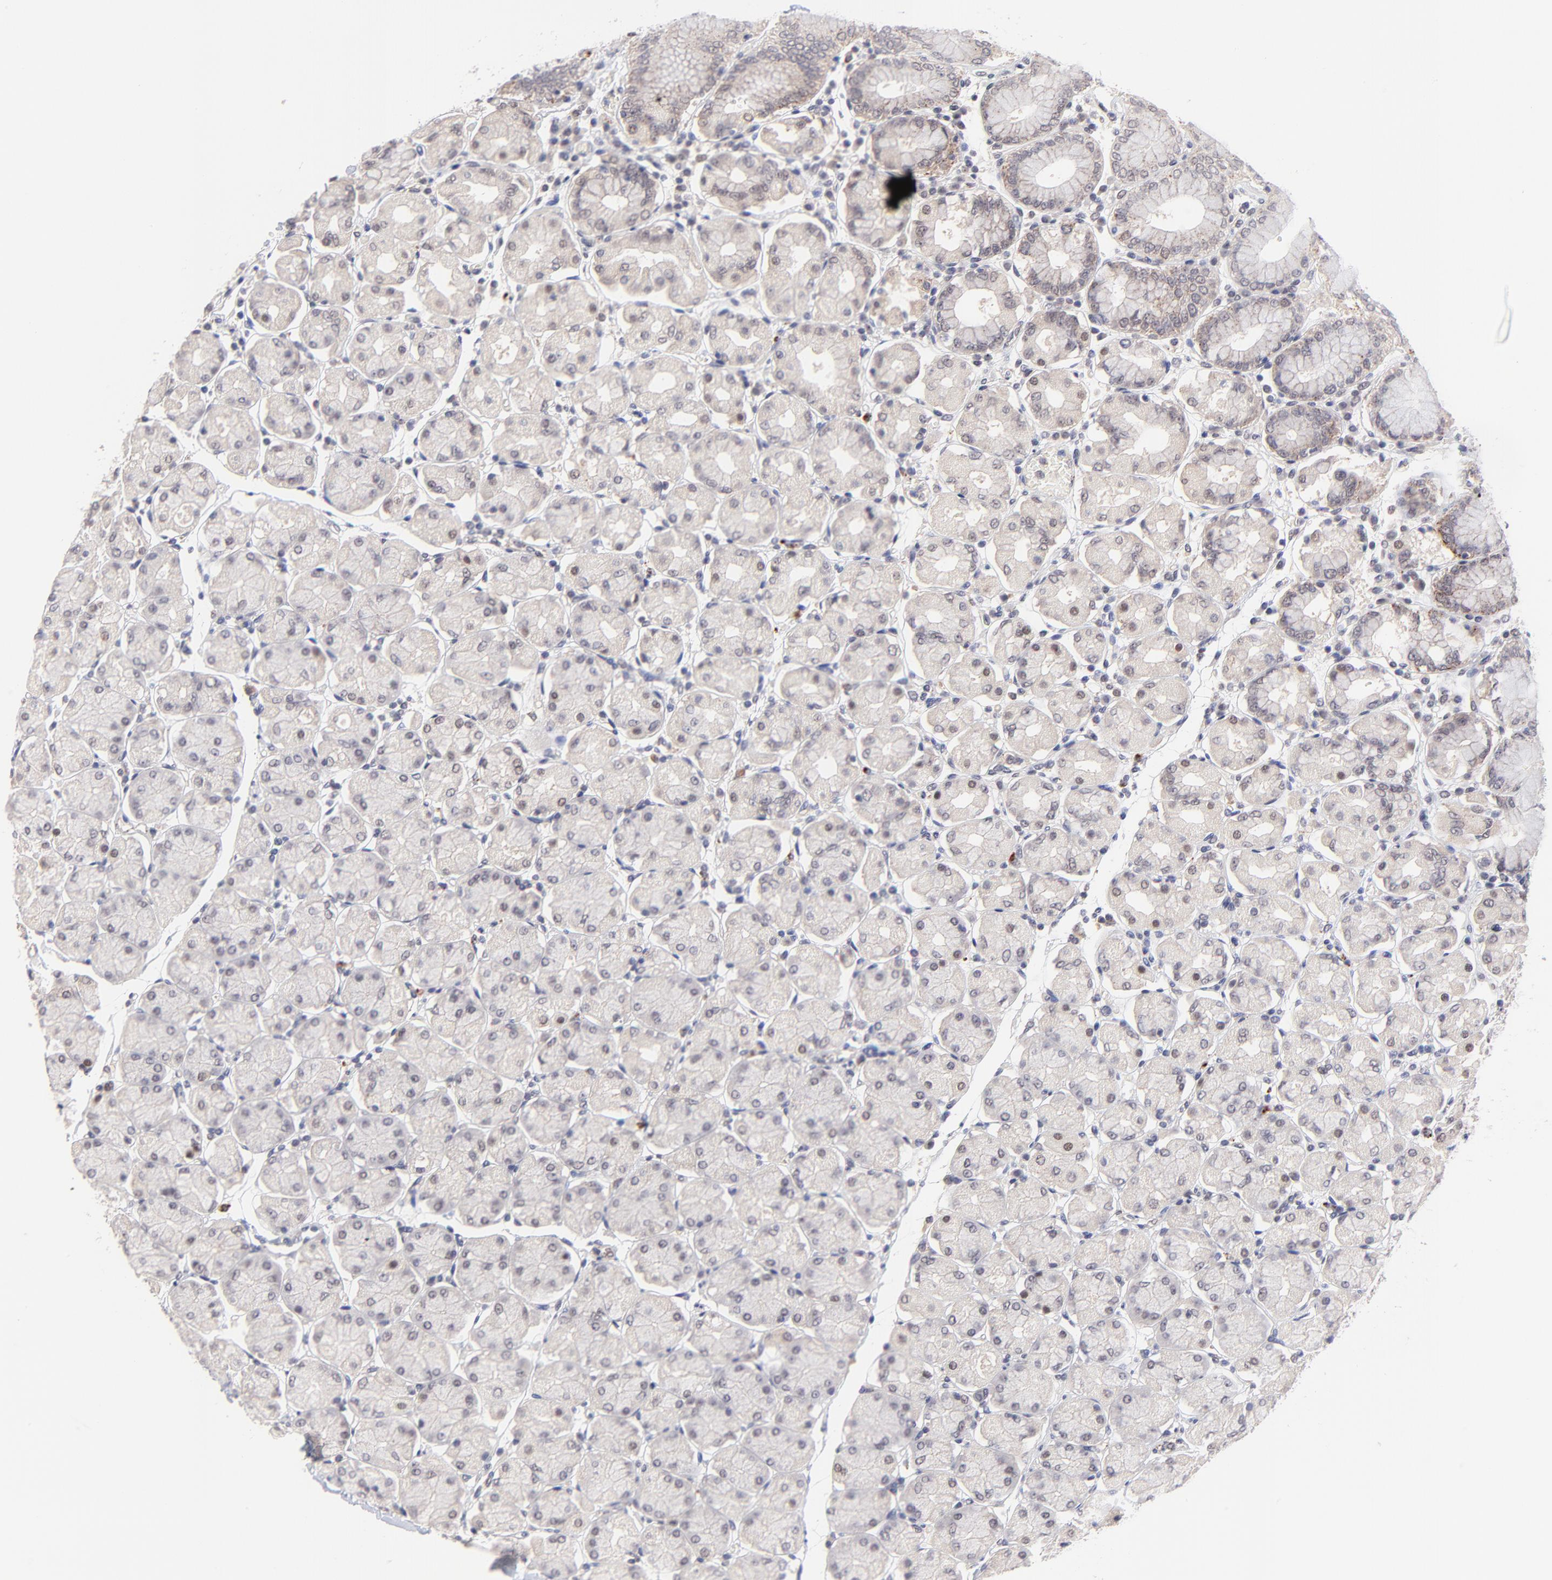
{"staining": {"intensity": "negative", "quantity": "none", "location": "none"}, "tissue": "stomach", "cell_type": "Glandular cells", "image_type": "normal", "snomed": [{"axis": "morphology", "description": "Normal tissue, NOS"}, {"axis": "topography", "description": "Stomach, upper"}, {"axis": "topography", "description": "Stomach"}], "caption": "Unremarkable stomach was stained to show a protein in brown. There is no significant positivity in glandular cells.", "gene": "ZNF747", "patient": {"sex": "male", "age": 76}}